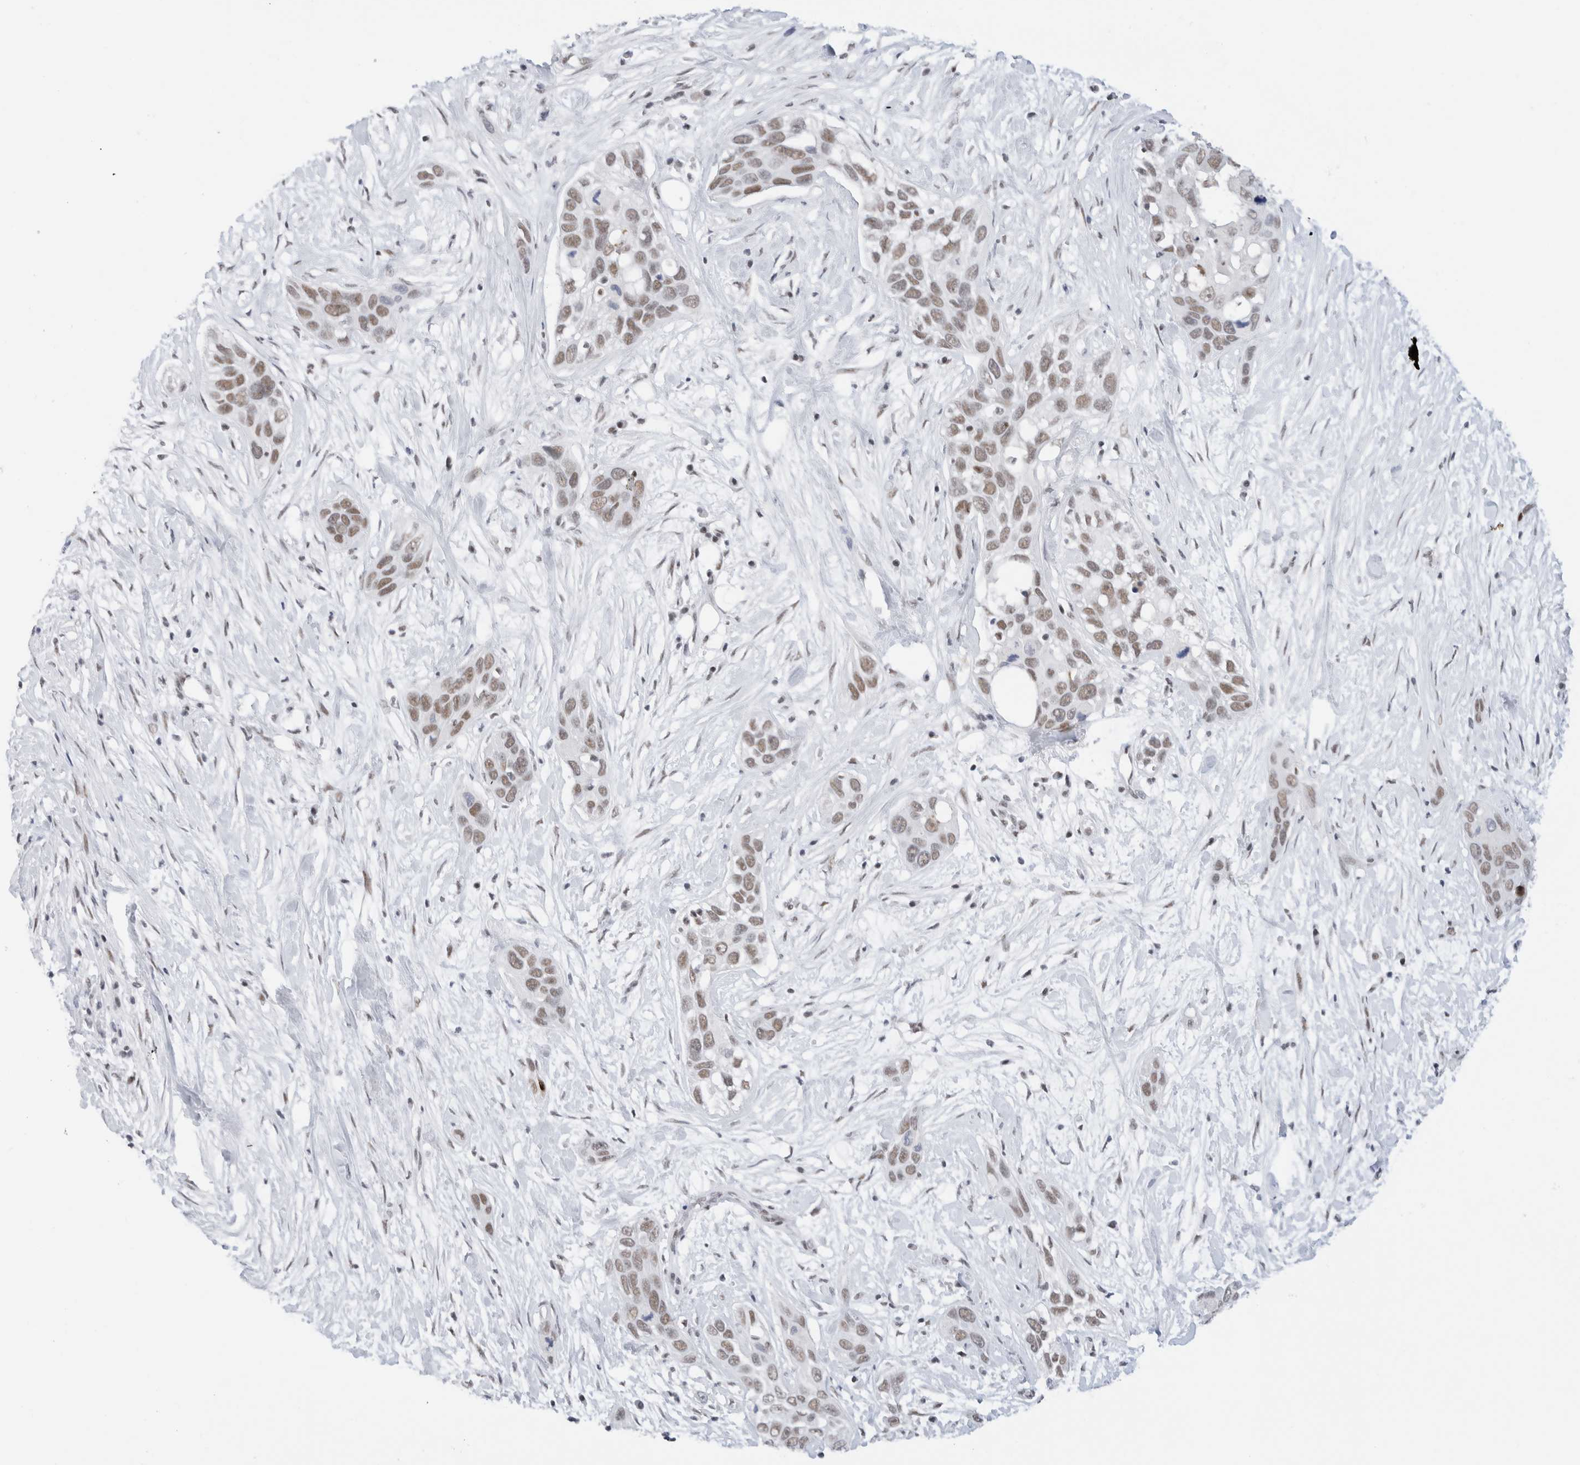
{"staining": {"intensity": "moderate", "quantity": ">75%", "location": "nuclear"}, "tissue": "pancreatic cancer", "cell_type": "Tumor cells", "image_type": "cancer", "snomed": [{"axis": "morphology", "description": "Adenocarcinoma, NOS"}, {"axis": "topography", "description": "Pancreas"}], "caption": "Adenocarcinoma (pancreatic) stained with a protein marker demonstrates moderate staining in tumor cells.", "gene": "COPS7A", "patient": {"sex": "female", "age": 60}}